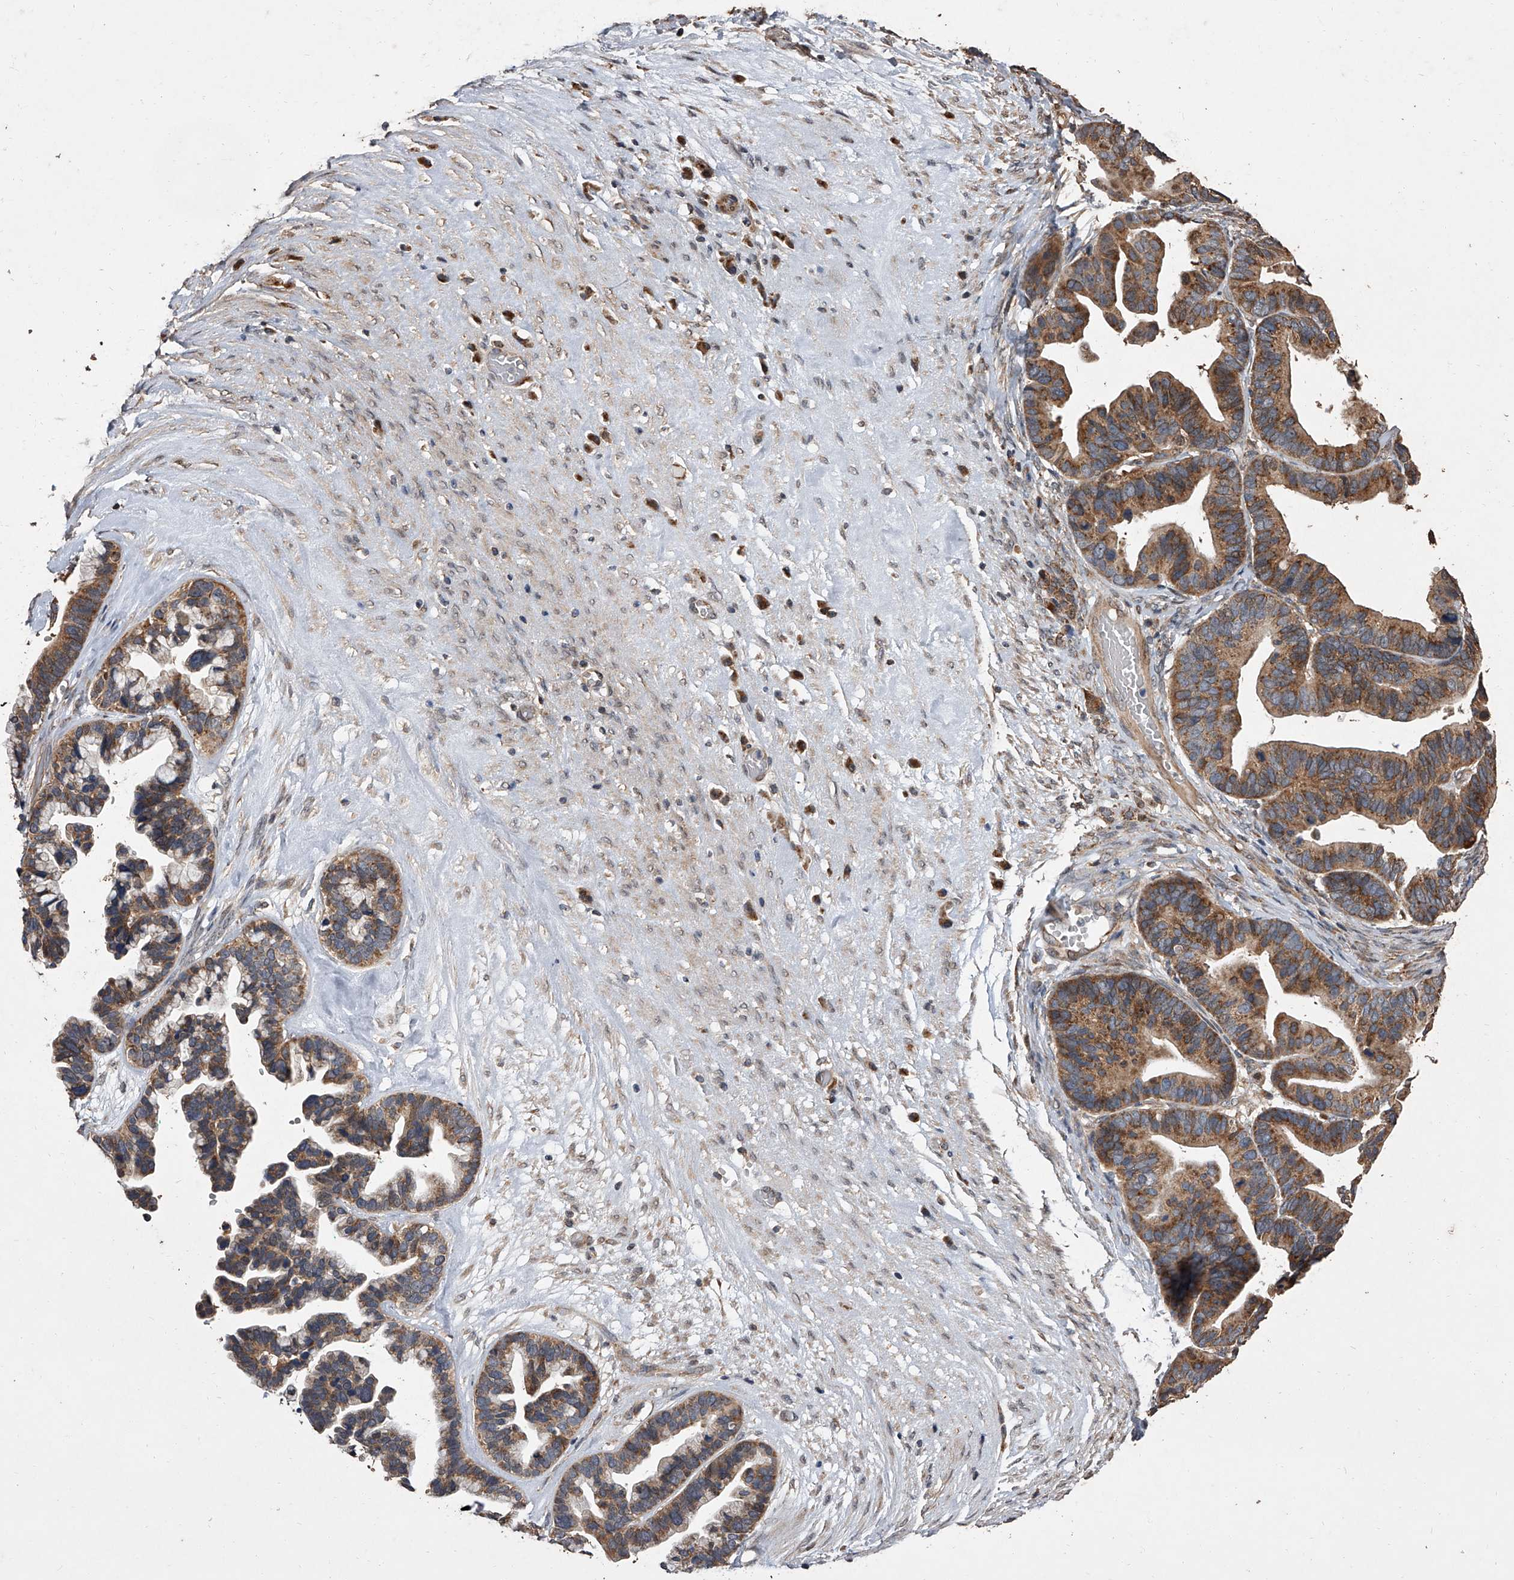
{"staining": {"intensity": "moderate", "quantity": ">75%", "location": "cytoplasmic/membranous"}, "tissue": "ovarian cancer", "cell_type": "Tumor cells", "image_type": "cancer", "snomed": [{"axis": "morphology", "description": "Cystadenocarcinoma, serous, NOS"}, {"axis": "topography", "description": "Ovary"}], "caption": "Human ovarian cancer (serous cystadenocarcinoma) stained with a brown dye displays moderate cytoplasmic/membranous positive staining in approximately >75% of tumor cells.", "gene": "LTV1", "patient": {"sex": "female", "age": 56}}